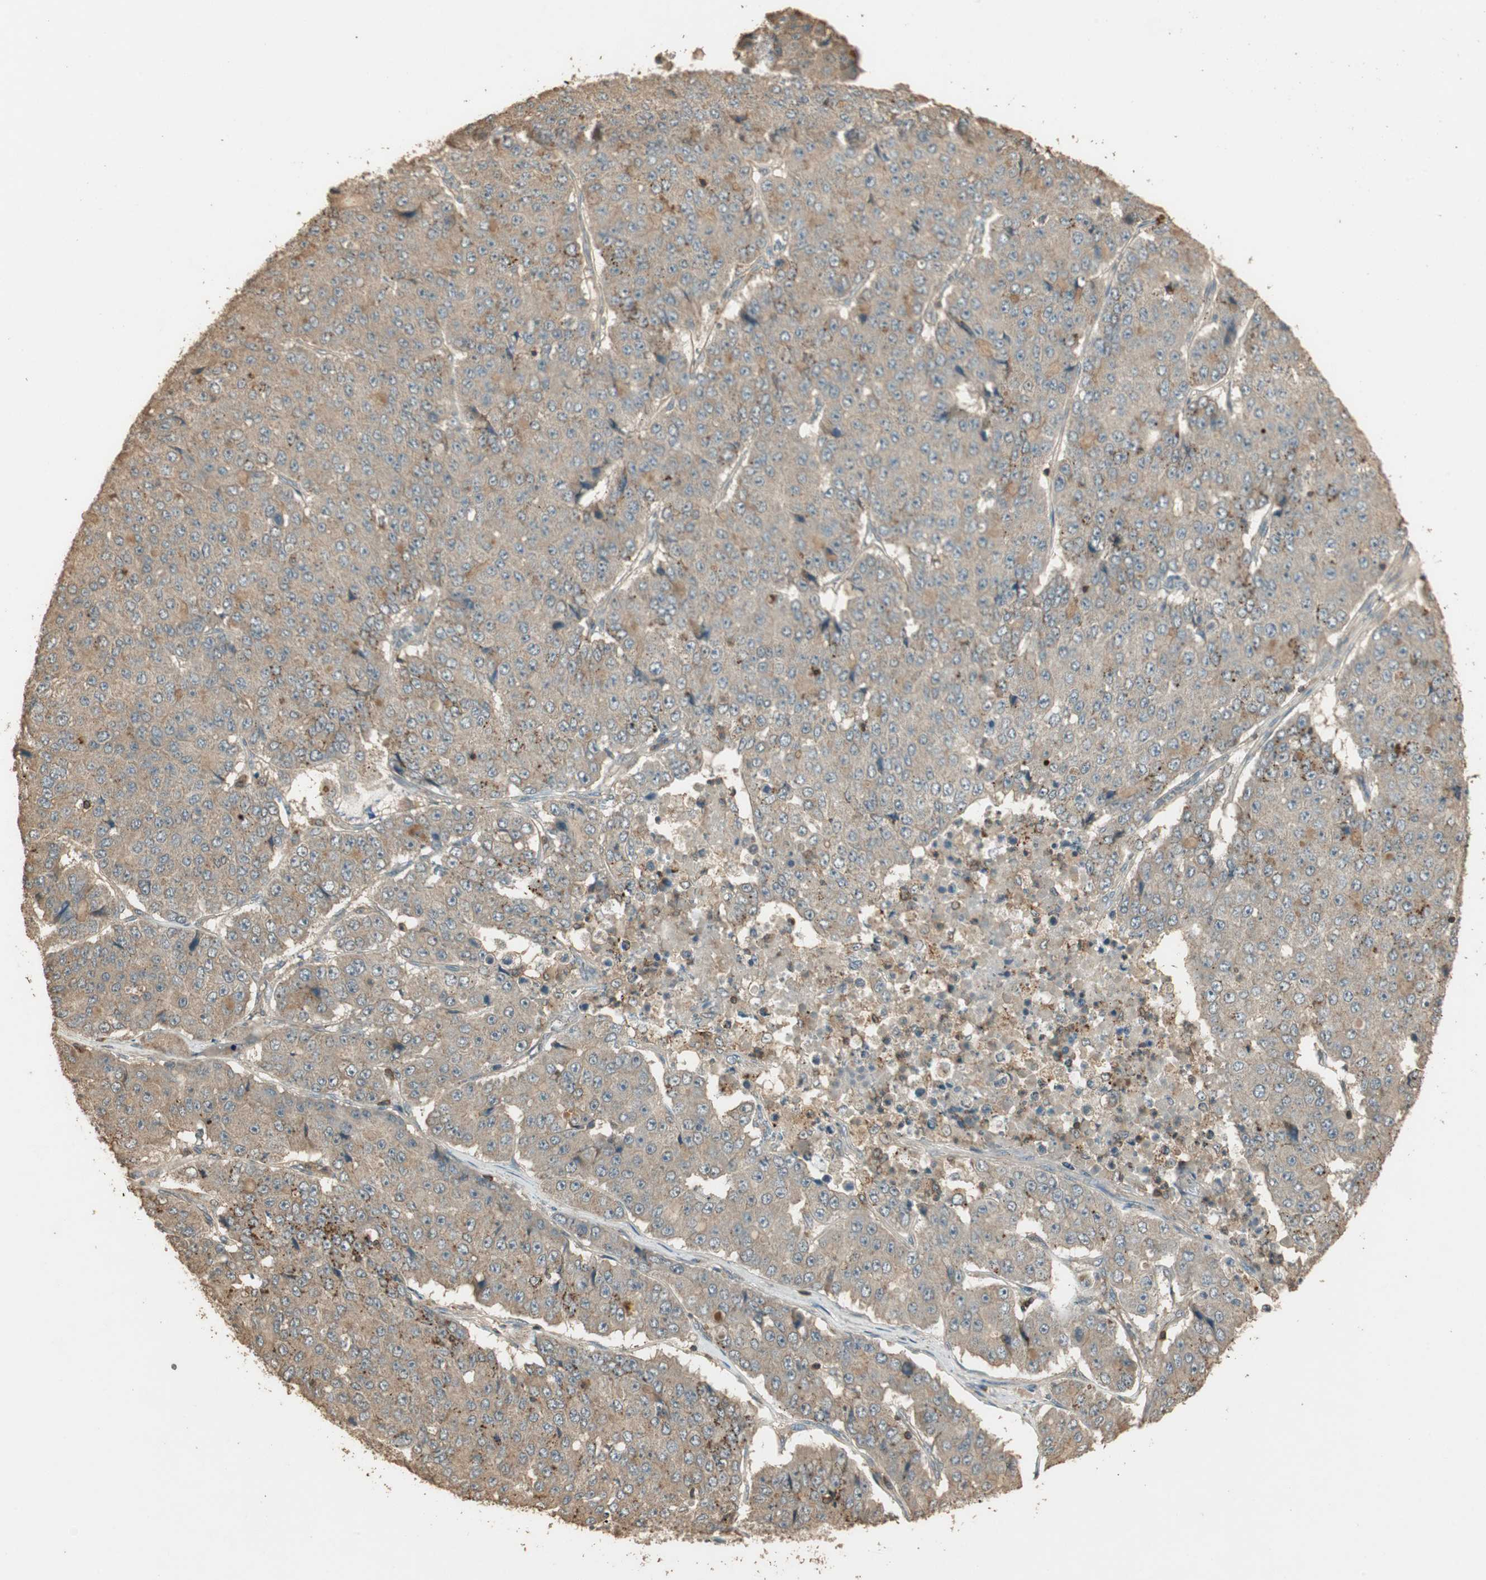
{"staining": {"intensity": "moderate", "quantity": "<25%", "location": "cytoplasmic/membranous"}, "tissue": "pancreatic cancer", "cell_type": "Tumor cells", "image_type": "cancer", "snomed": [{"axis": "morphology", "description": "Adenocarcinoma, NOS"}, {"axis": "topography", "description": "Pancreas"}], "caption": "Protein staining by IHC shows moderate cytoplasmic/membranous expression in about <25% of tumor cells in pancreatic cancer.", "gene": "USP2", "patient": {"sex": "male", "age": 50}}